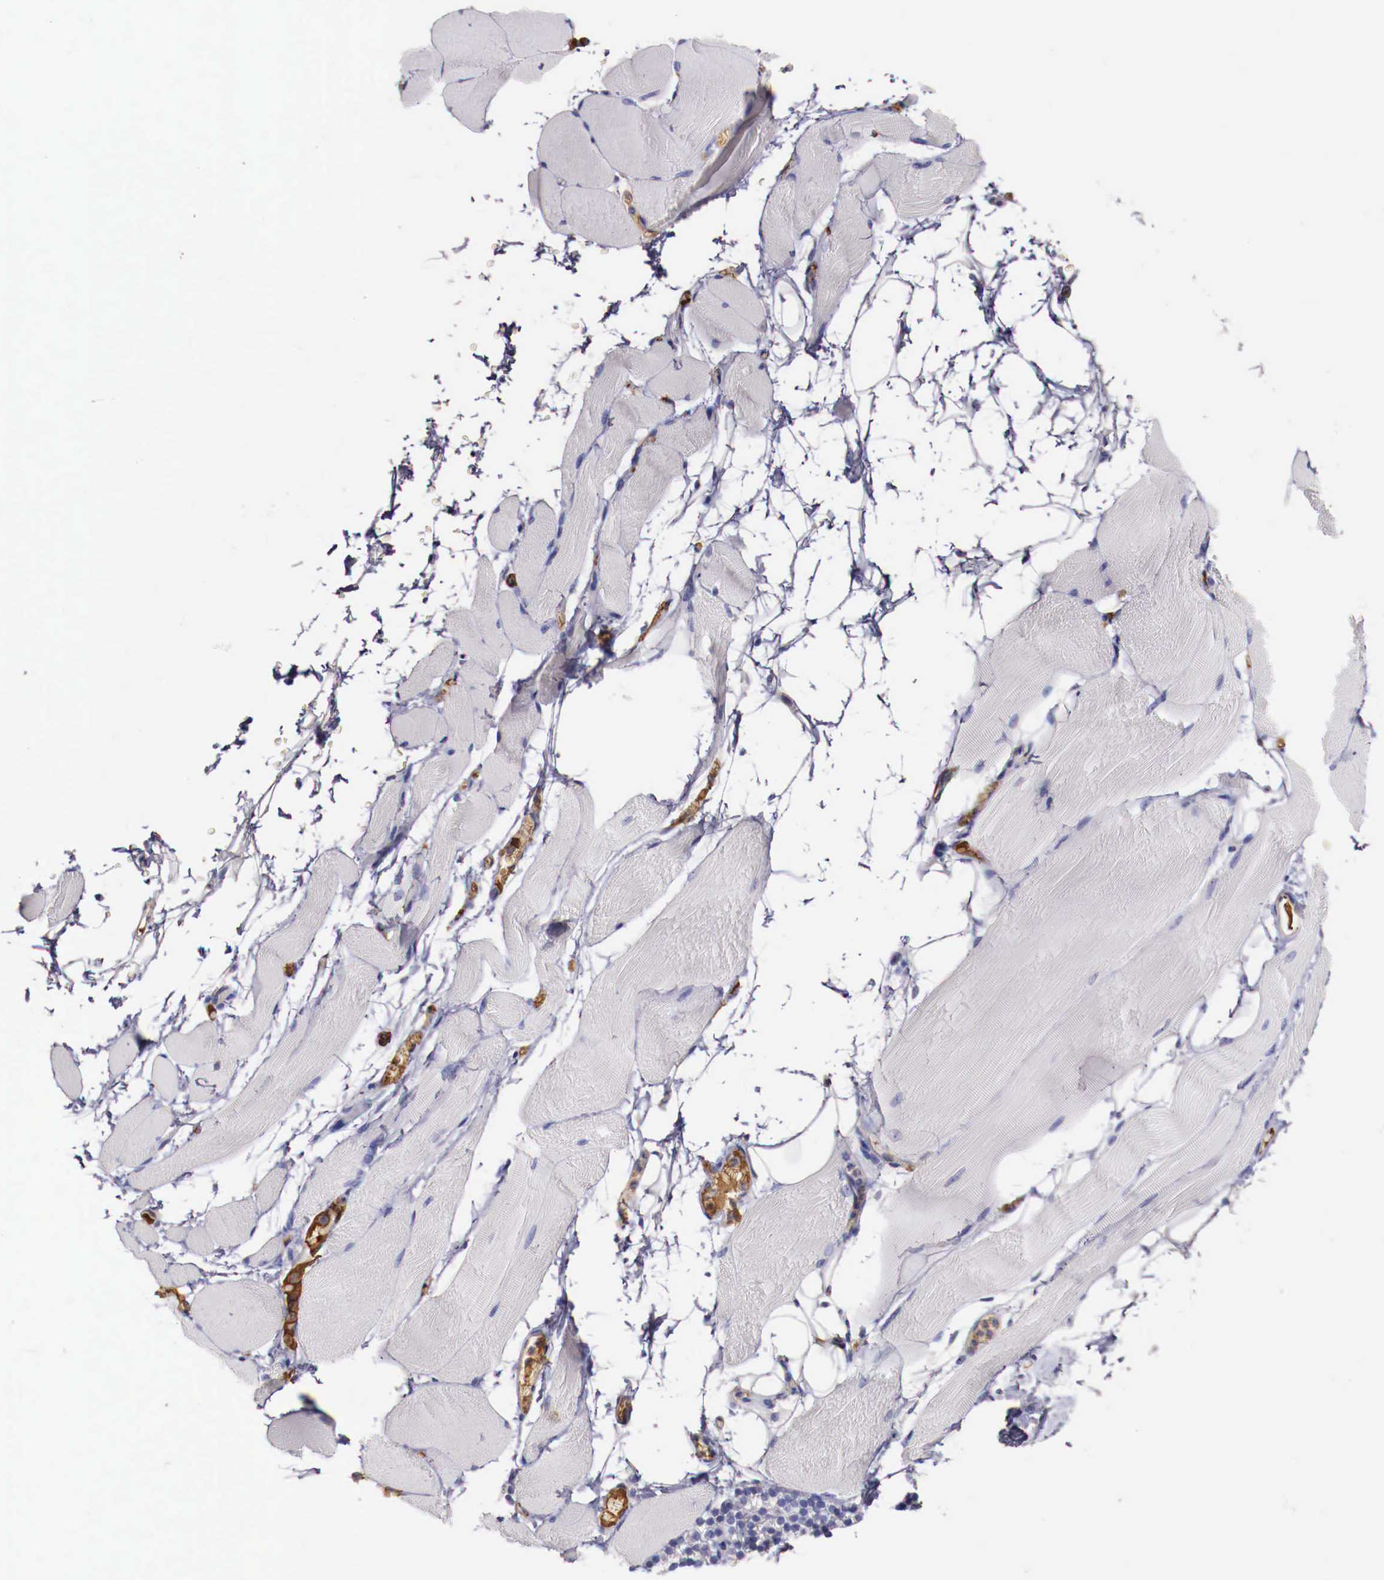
{"staining": {"intensity": "negative", "quantity": "none", "location": "none"}, "tissue": "skeletal muscle", "cell_type": "Myocytes", "image_type": "normal", "snomed": [{"axis": "morphology", "description": "Normal tissue, NOS"}, {"axis": "topography", "description": "Skeletal muscle"}, {"axis": "topography", "description": "Parathyroid gland"}], "caption": "DAB immunohistochemical staining of normal skeletal muscle displays no significant positivity in myocytes. The staining was performed using DAB to visualize the protein expression in brown, while the nuclei were stained in blue with hematoxylin (Magnification: 20x).", "gene": "PITPNA", "patient": {"sex": "female", "age": 37}}